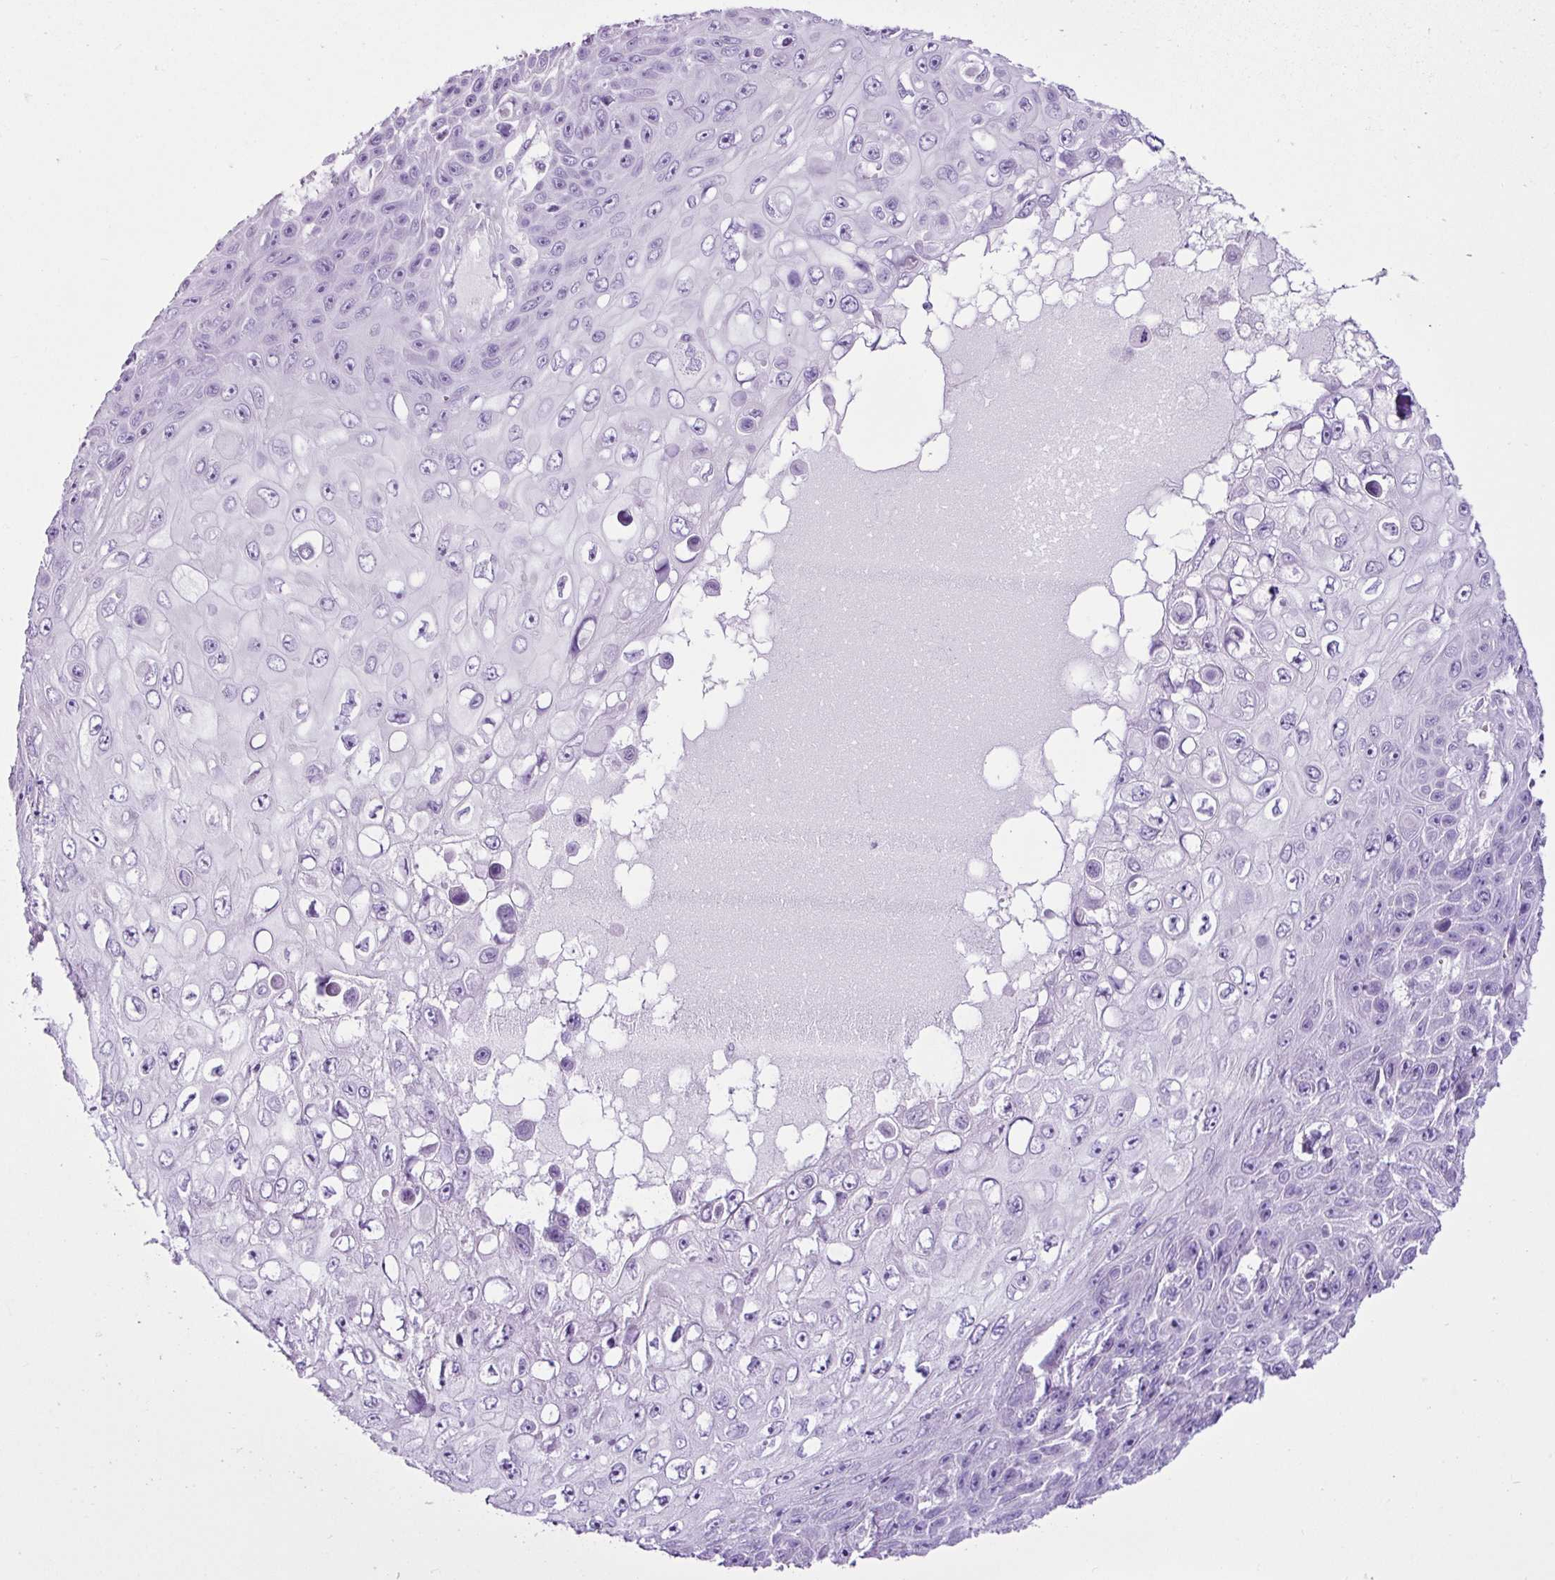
{"staining": {"intensity": "negative", "quantity": "none", "location": "none"}, "tissue": "skin cancer", "cell_type": "Tumor cells", "image_type": "cancer", "snomed": [{"axis": "morphology", "description": "Squamous cell carcinoma, NOS"}, {"axis": "topography", "description": "Skin"}], "caption": "Immunohistochemistry (IHC) histopathology image of human skin squamous cell carcinoma stained for a protein (brown), which exhibits no staining in tumor cells.", "gene": "LILRB4", "patient": {"sex": "male", "age": 82}}